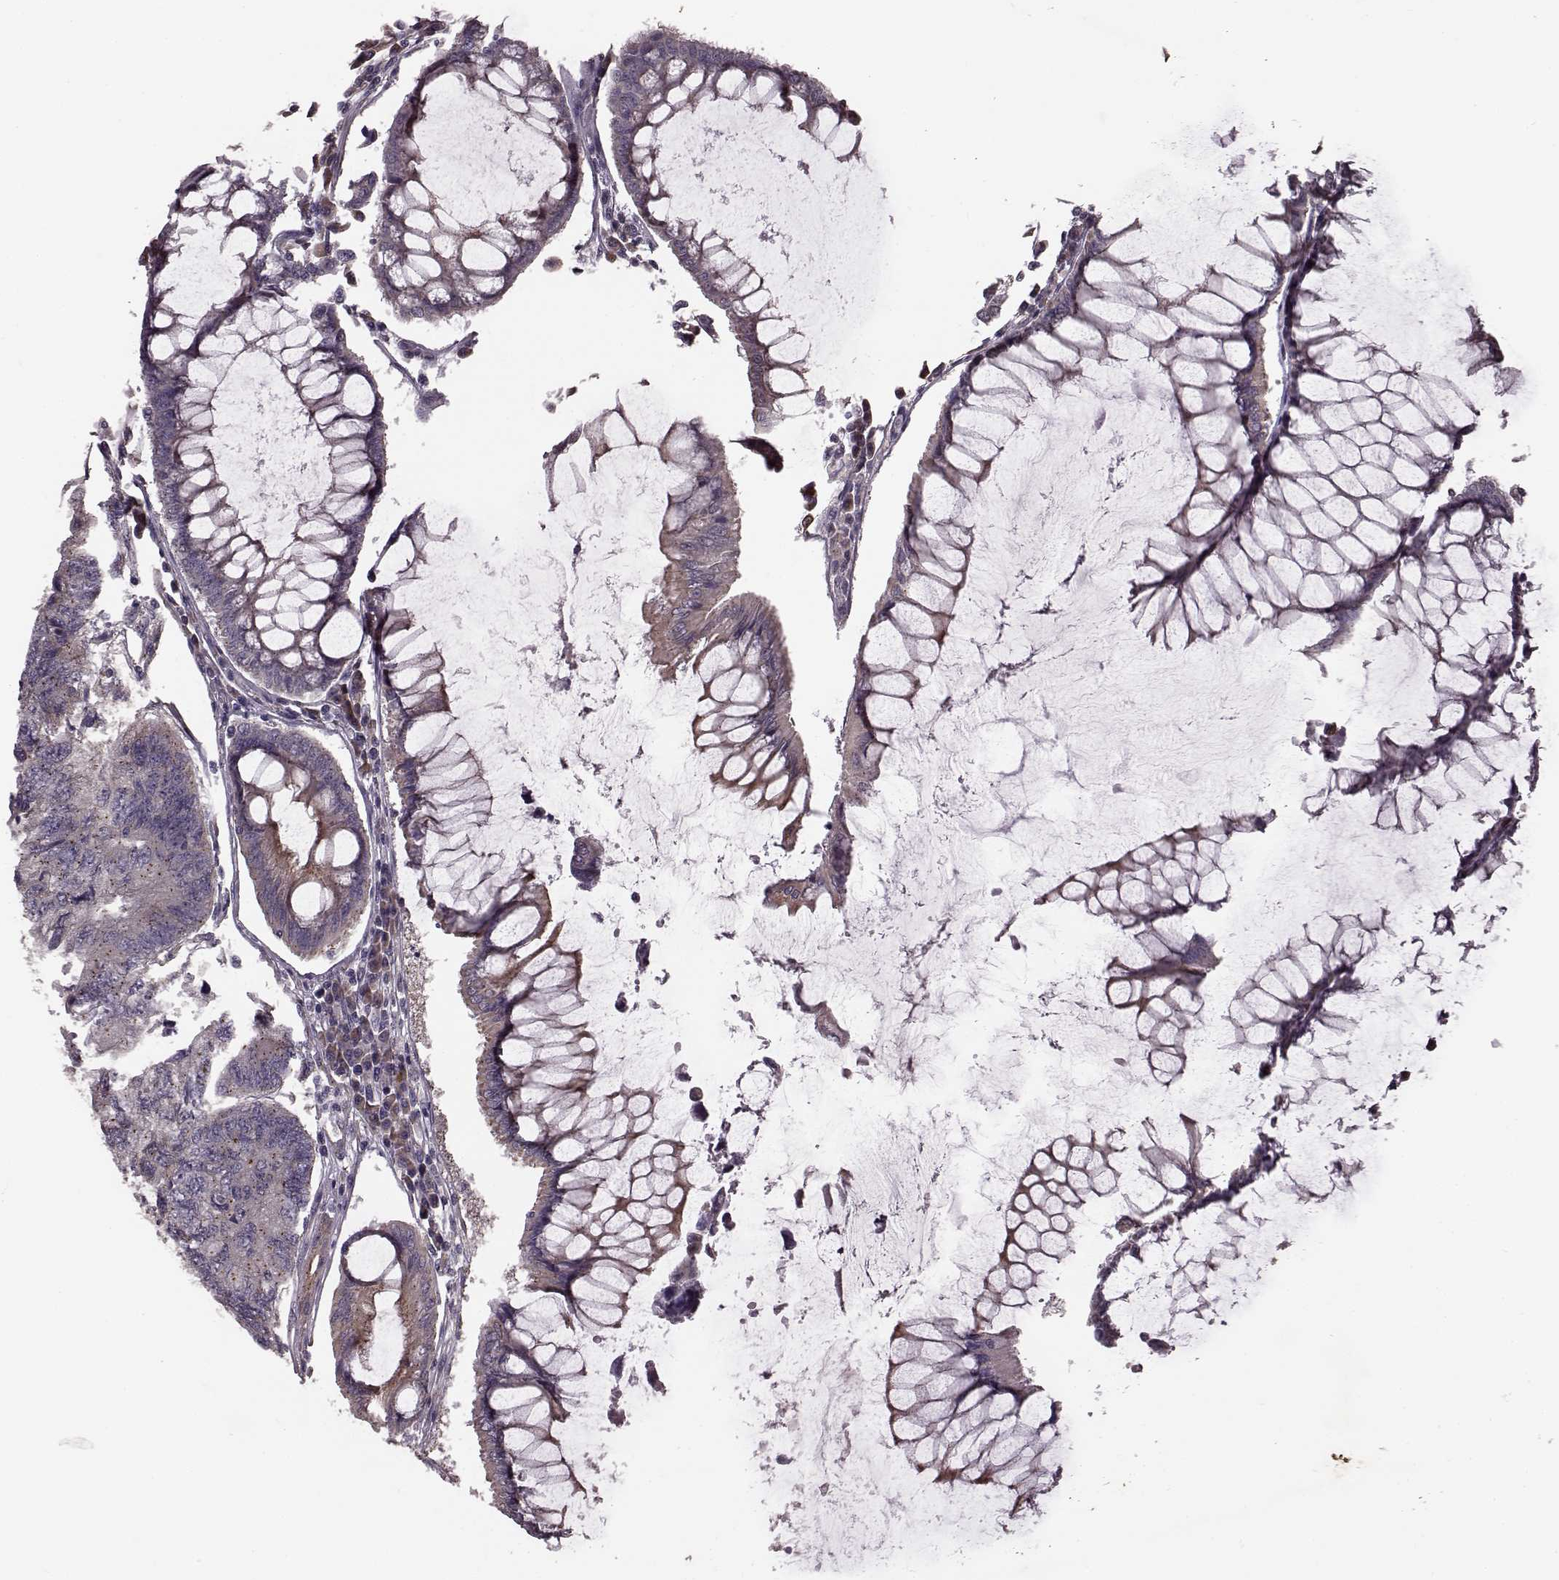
{"staining": {"intensity": "weak", "quantity": "25%-75%", "location": "cytoplasmic/membranous"}, "tissue": "colorectal cancer", "cell_type": "Tumor cells", "image_type": "cancer", "snomed": [{"axis": "morphology", "description": "Adenocarcinoma, NOS"}, {"axis": "topography", "description": "Colon"}], "caption": "Human colorectal adenocarcinoma stained with a brown dye shows weak cytoplasmic/membranous positive positivity in approximately 25%-75% of tumor cells.", "gene": "NTF3", "patient": {"sex": "female", "age": 65}}